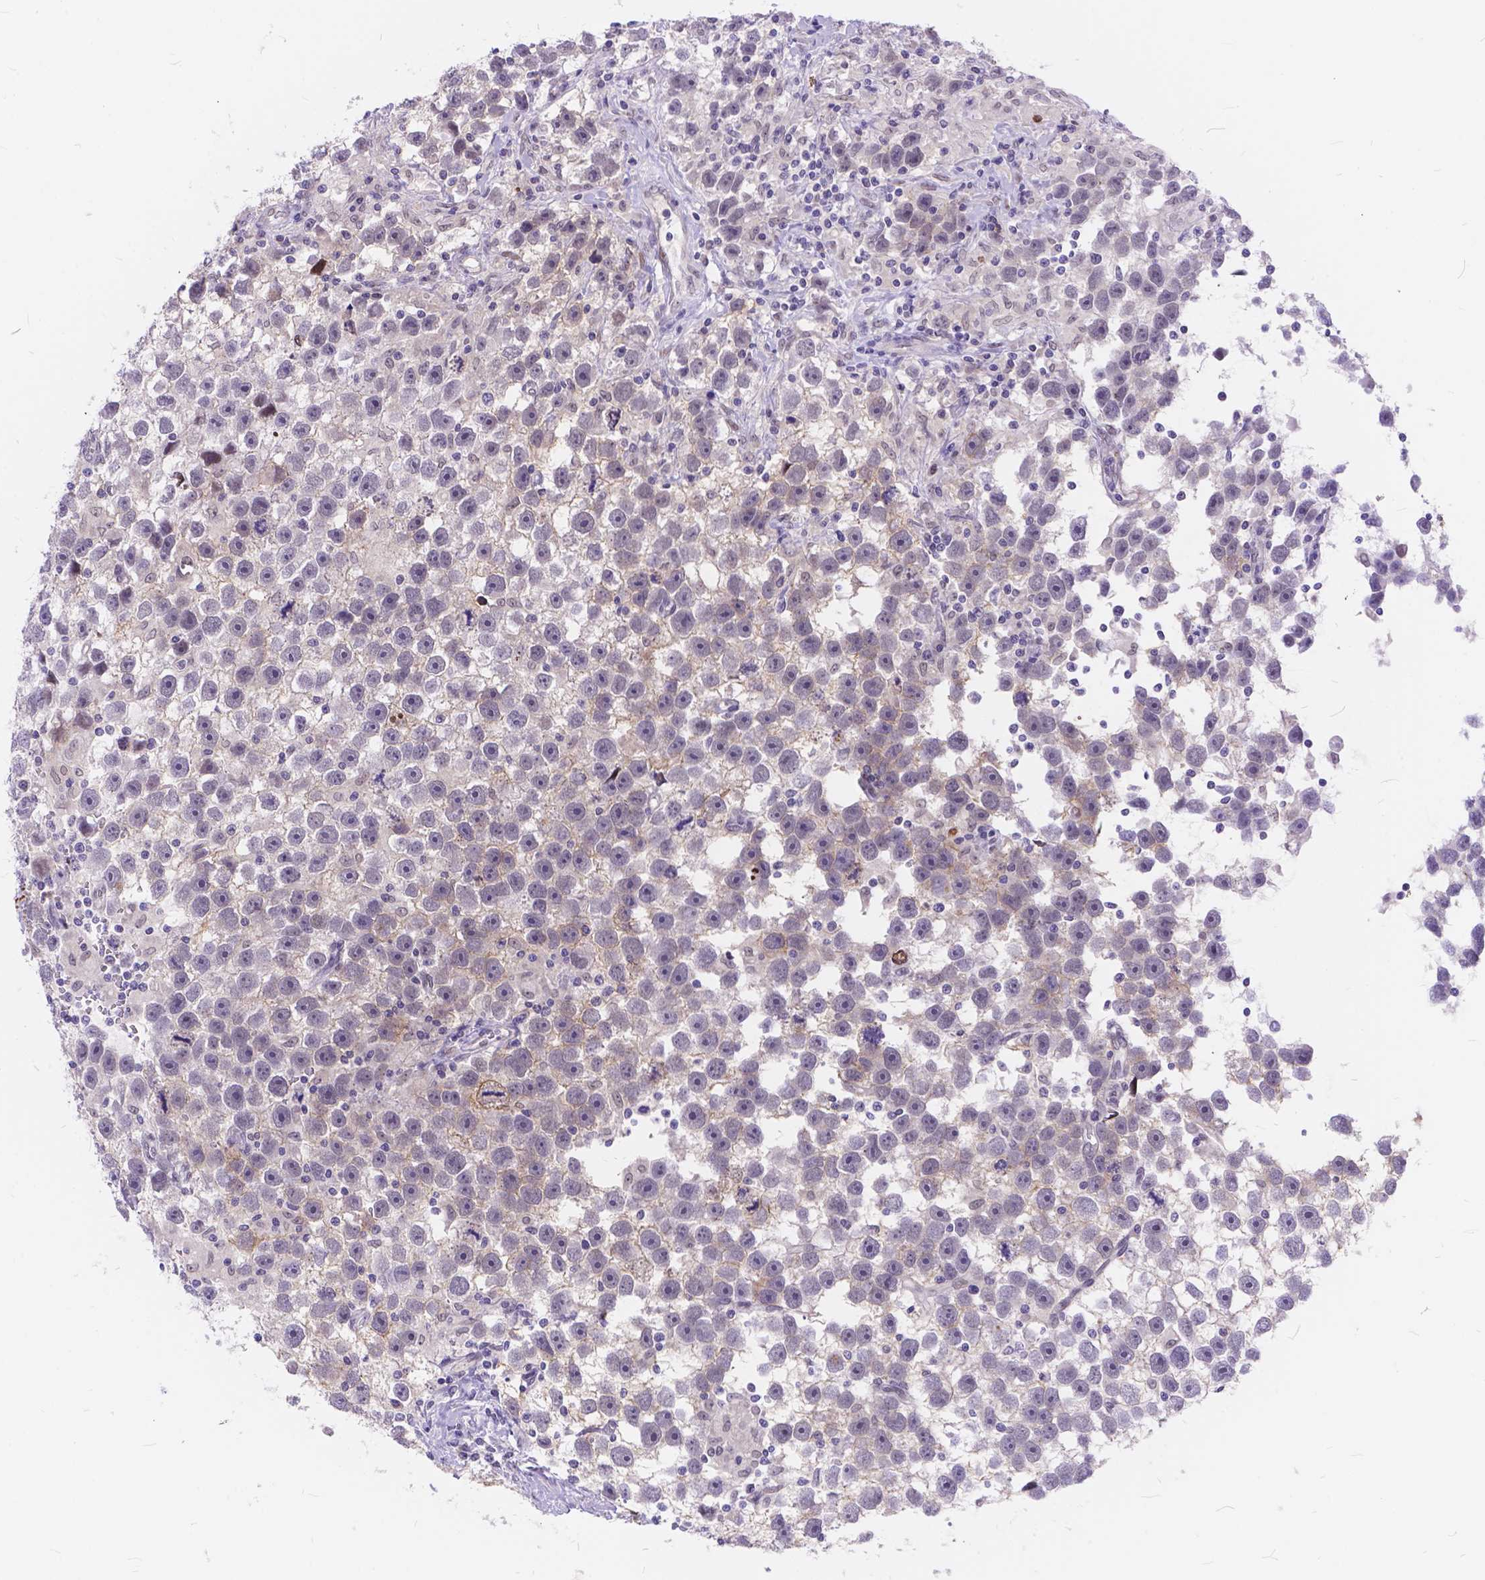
{"staining": {"intensity": "negative", "quantity": "none", "location": "none"}, "tissue": "testis cancer", "cell_type": "Tumor cells", "image_type": "cancer", "snomed": [{"axis": "morphology", "description": "Seminoma, NOS"}, {"axis": "topography", "description": "Testis"}], "caption": "This is an immunohistochemistry image of seminoma (testis). There is no positivity in tumor cells.", "gene": "MAN2C1", "patient": {"sex": "male", "age": 43}}